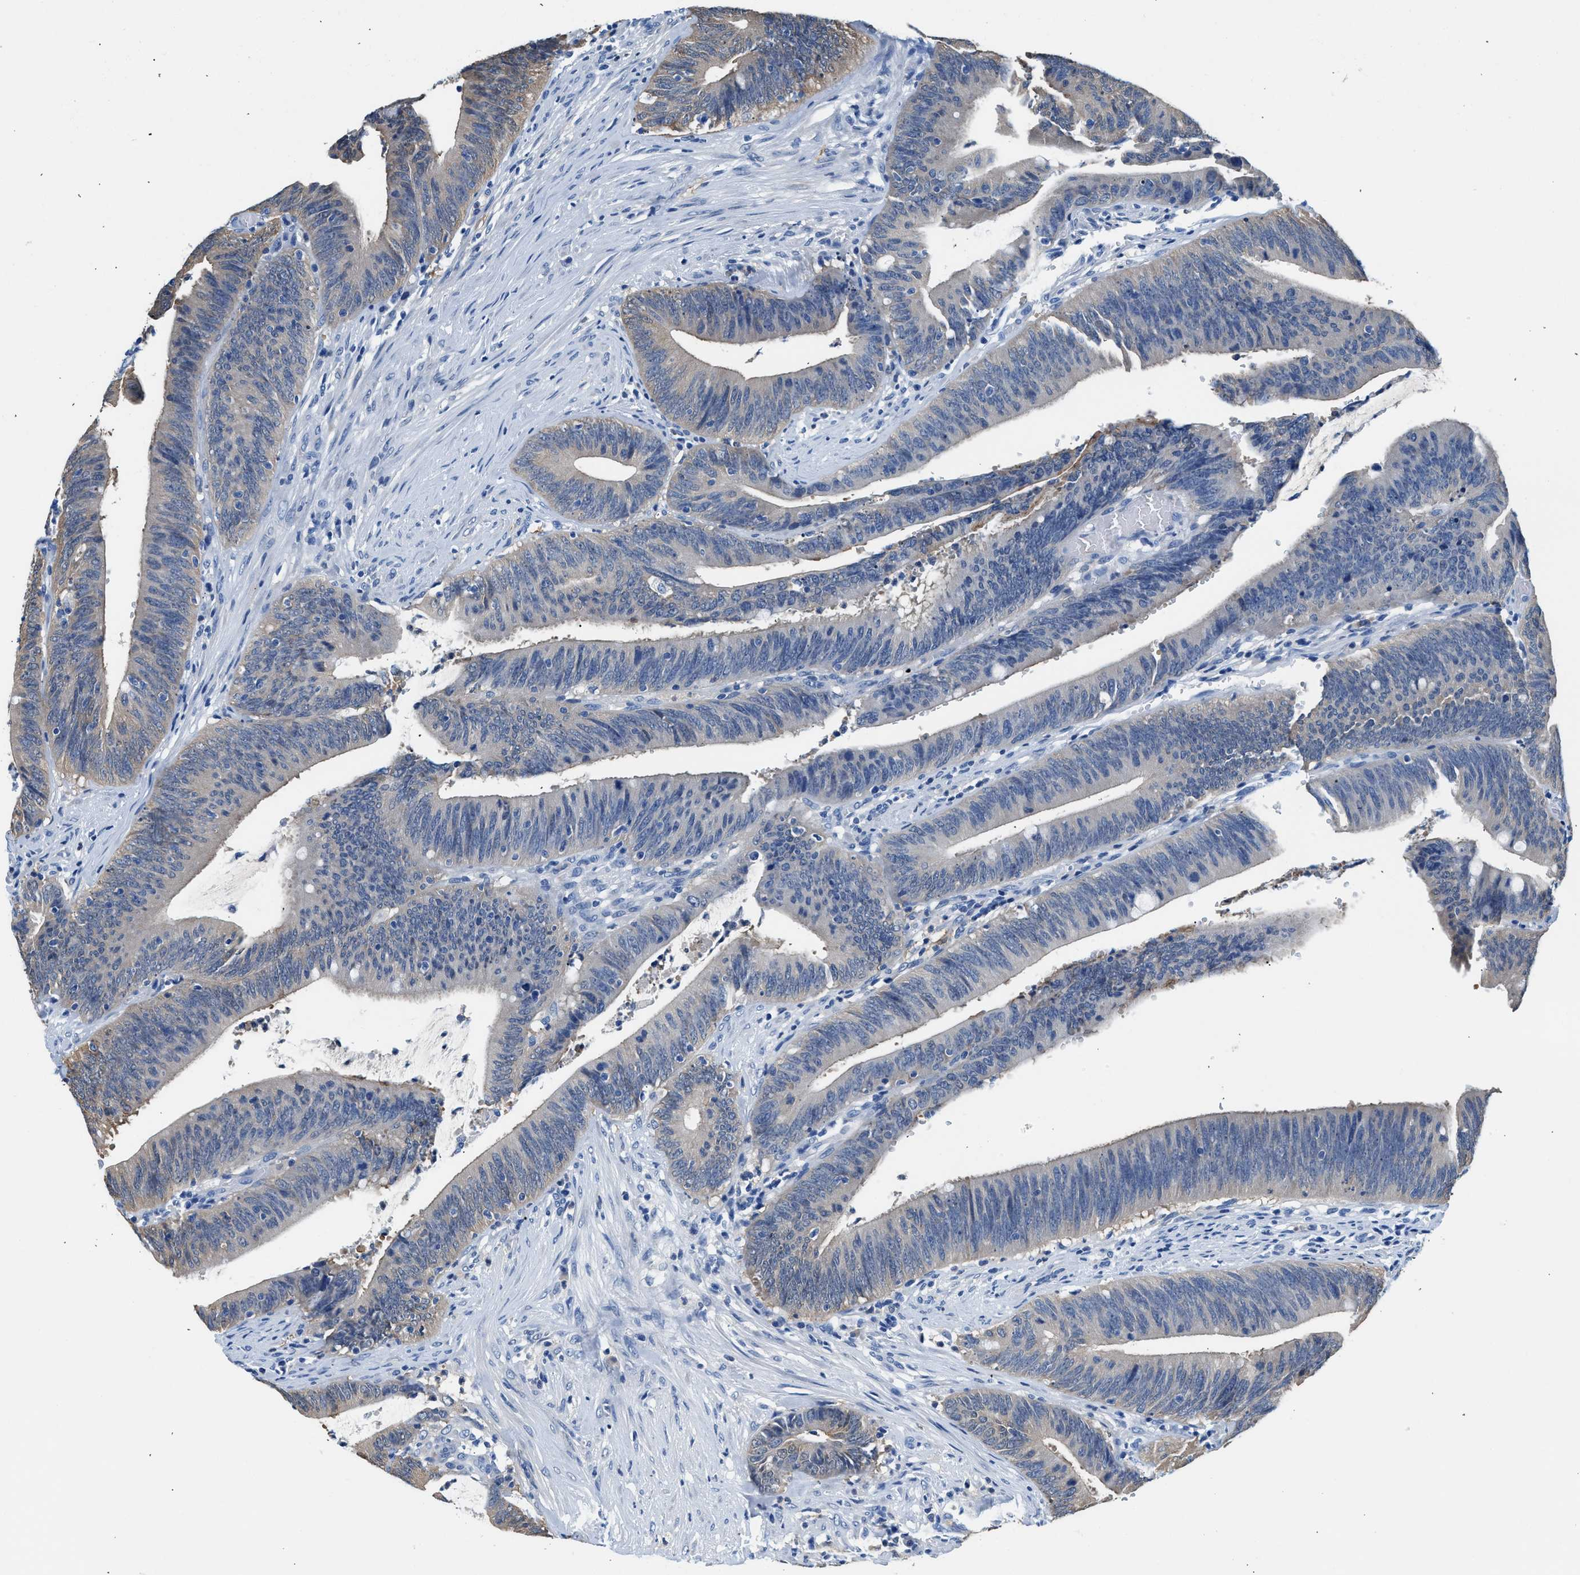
{"staining": {"intensity": "weak", "quantity": "<25%", "location": "cytoplasmic/membranous"}, "tissue": "colorectal cancer", "cell_type": "Tumor cells", "image_type": "cancer", "snomed": [{"axis": "morphology", "description": "Normal tissue, NOS"}, {"axis": "morphology", "description": "Adenocarcinoma, NOS"}, {"axis": "topography", "description": "Rectum"}], "caption": "A histopathology image of colorectal cancer (adenocarcinoma) stained for a protein shows no brown staining in tumor cells. Nuclei are stained in blue.", "gene": "FADS6", "patient": {"sex": "female", "age": 66}}